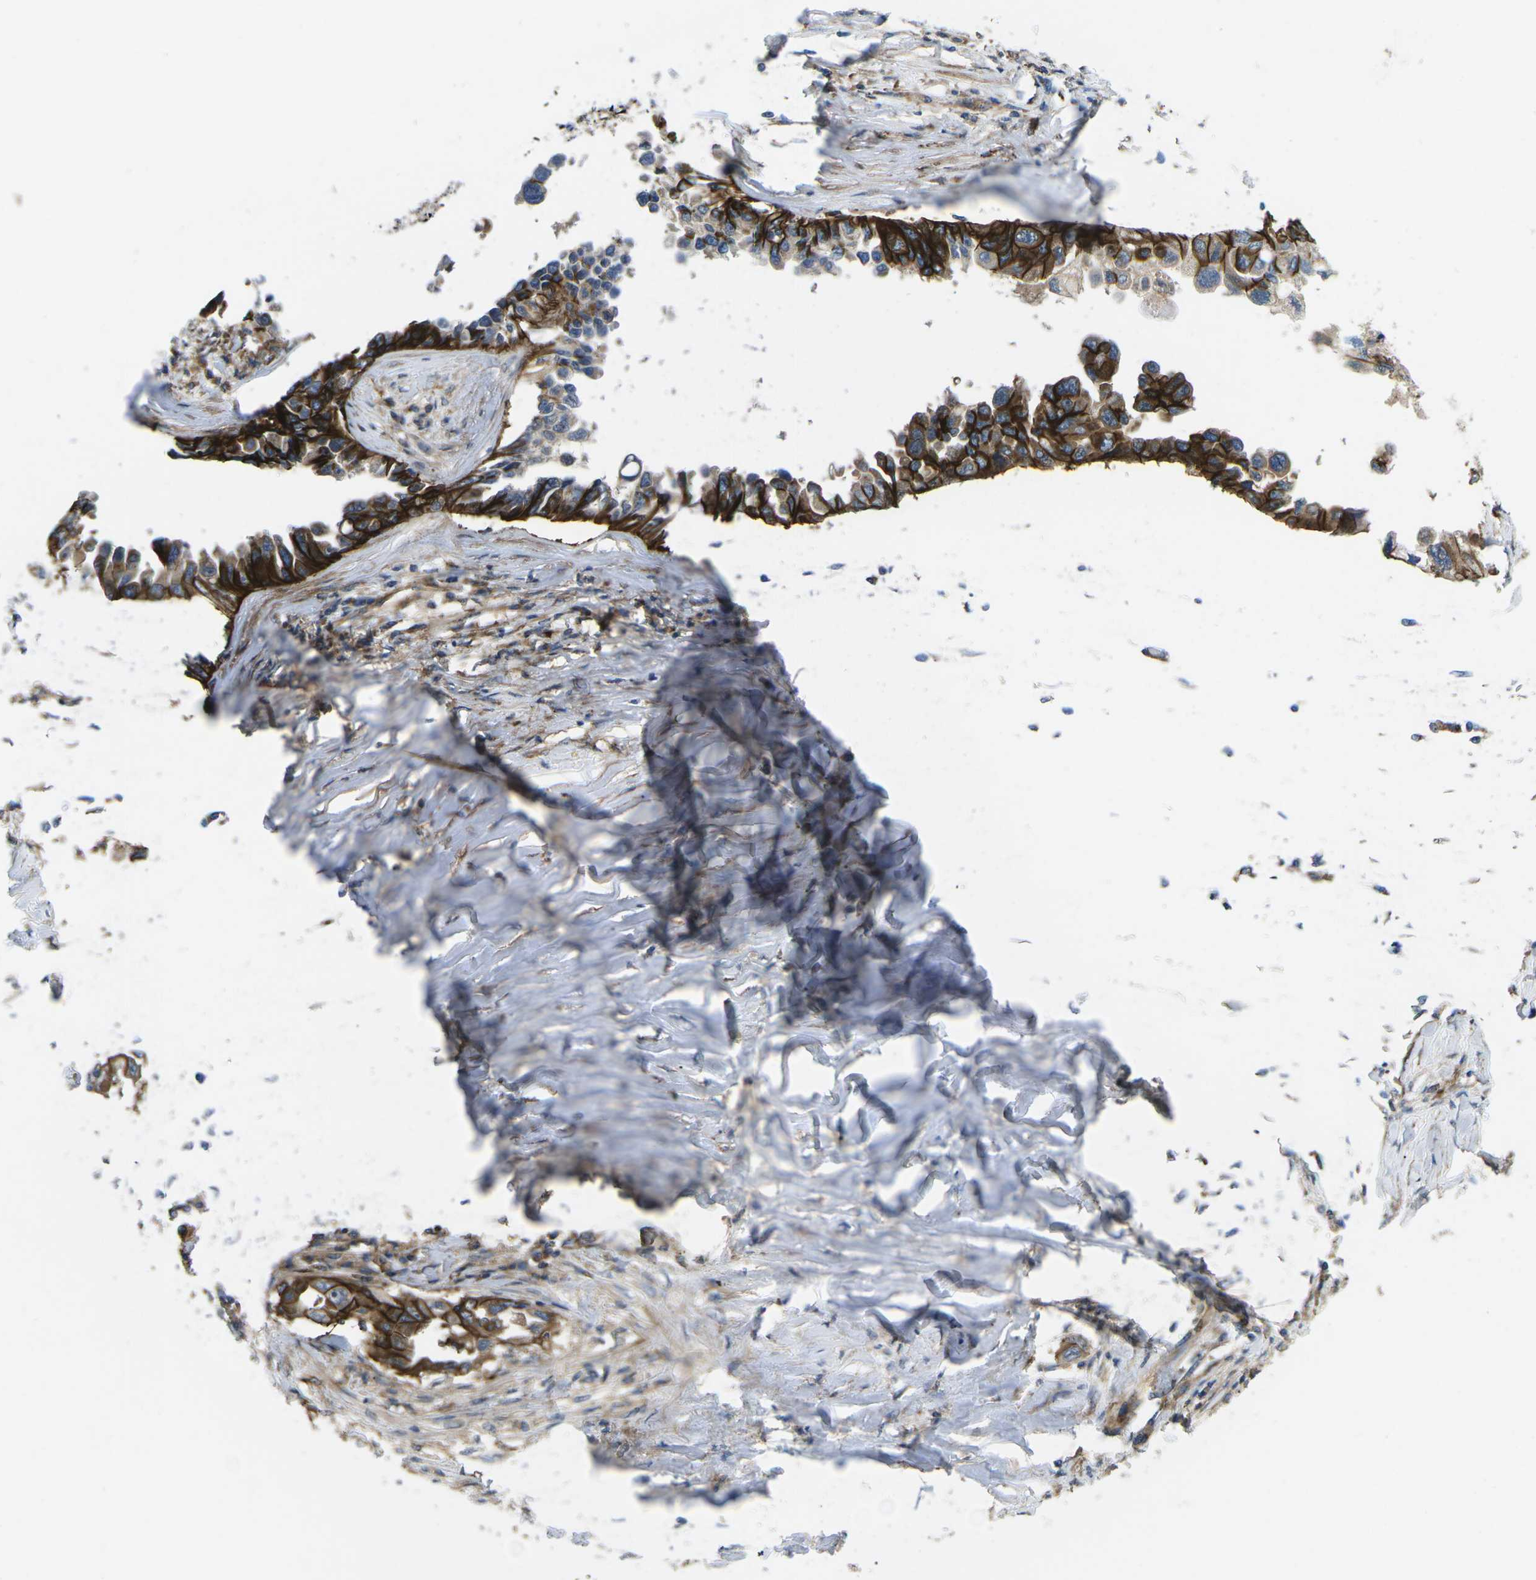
{"staining": {"intensity": "strong", "quantity": ">75%", "location": "cytoplasmic/membranous"}, "tissue": "lung cancer", "cell_type": "Tumor cells", "image_type": "cancer", "snomed": [{"axis": "morphology", "description": "Adenocarcinoma, NOS"}, {"axis": "topography", "description": "Lung"}], "caption": "The histopathology image reveals immunohistochemical staining of lung cancer. There is strong cytoplasmic/membranous positivity is present in approximately >75% of tumor cells. Nuclei are stained in blue.", "gene": "DLG1", "patient": {"sex": "female", "age": 51}}